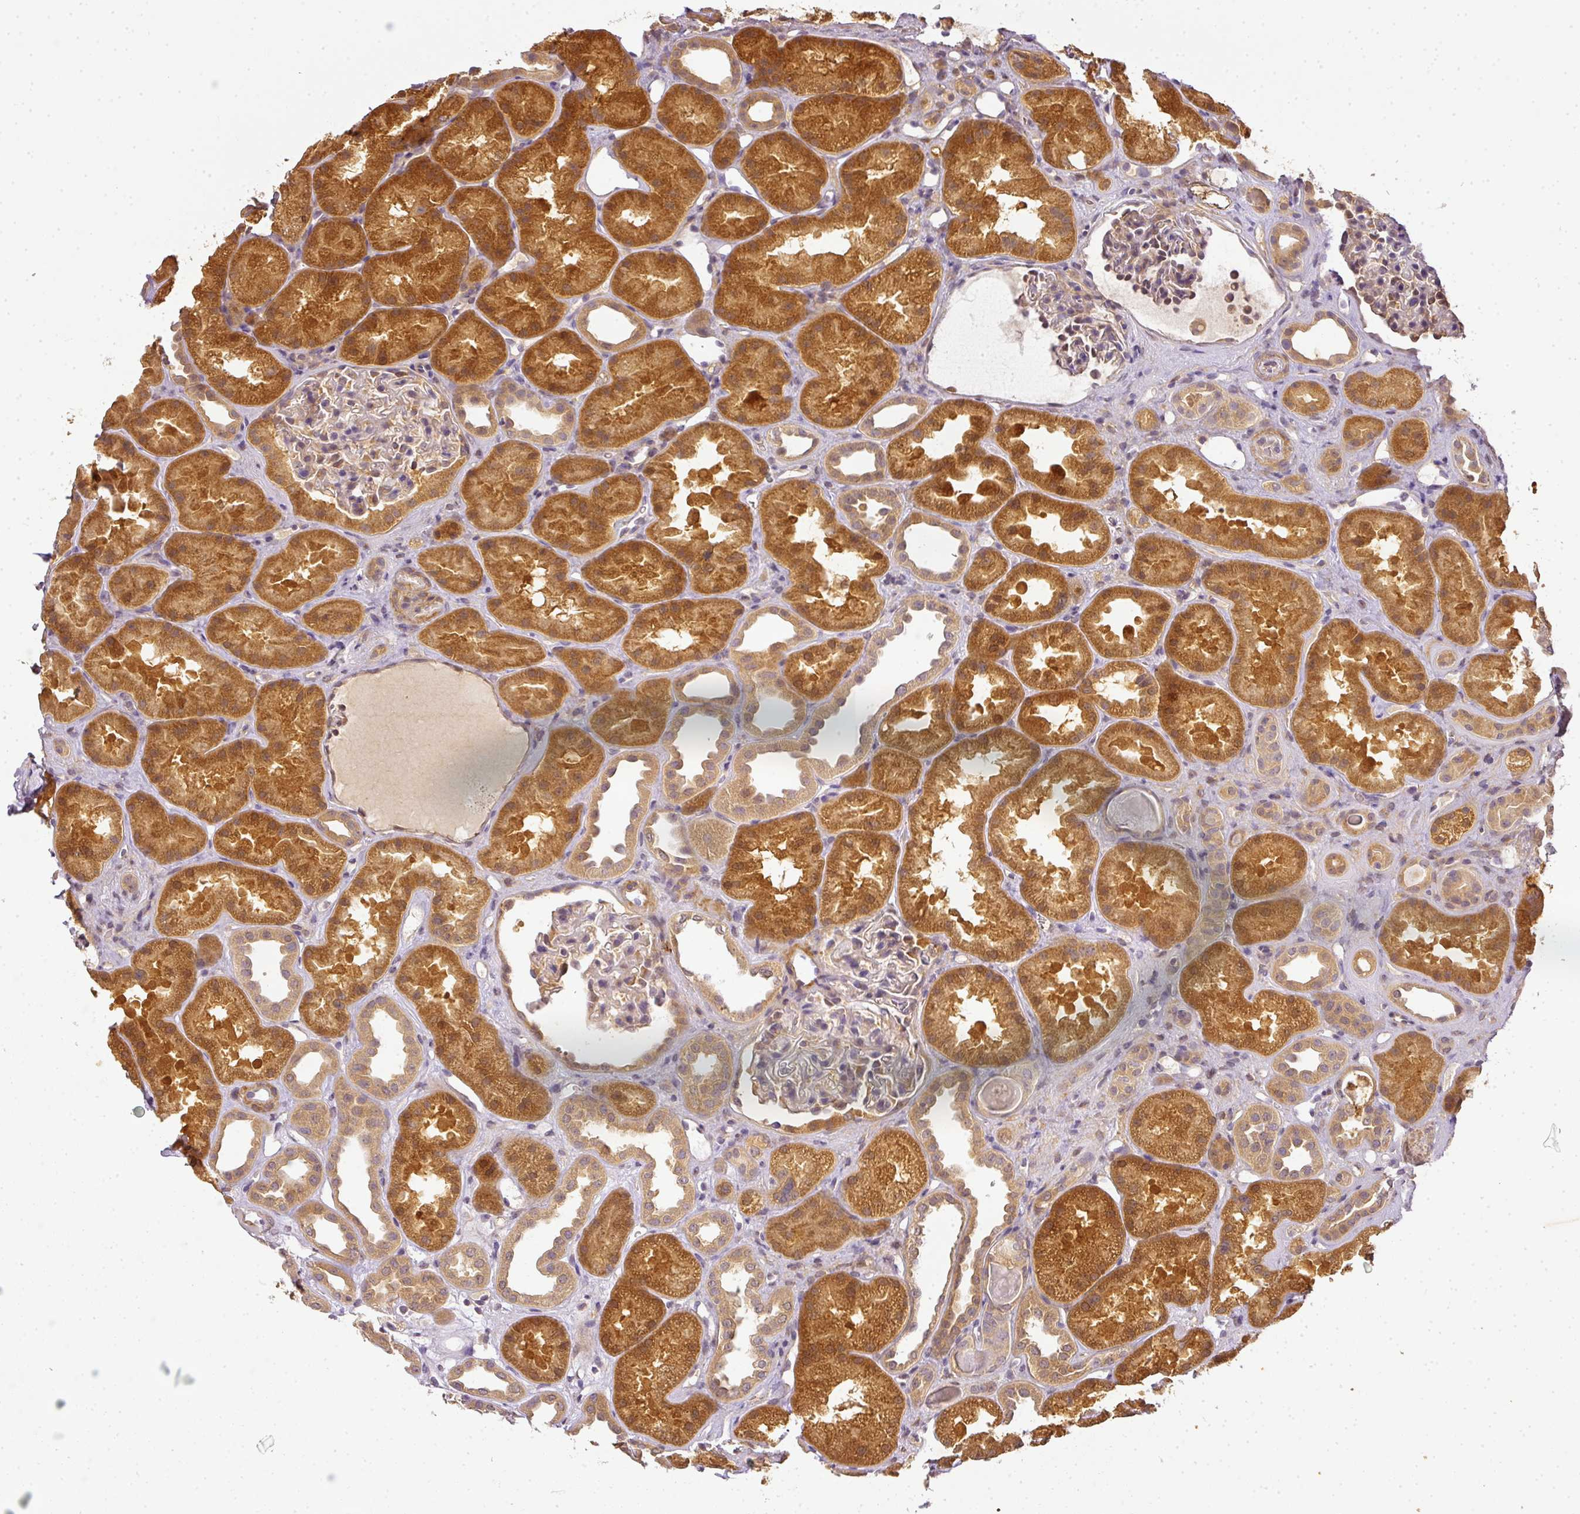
{"staining": {"intensity": "moderate", "quantity": "<25%", "location": "nuclear"}, "tissue": "kidney", "cell_type": "Cells in glomeruli", "image_type": "normal", "snomed": [{"axis": "morphology", "description": "Normal tissue, NOS"}, {"axis": "topography", "description": "Kidney"}], "caption": "Protein staining displays moderate nuclear positivity in about <25% of cells in glomeruli in benign kidney.", "gene": "ADH5", "patient": {"sex": "male", "age": 61}}